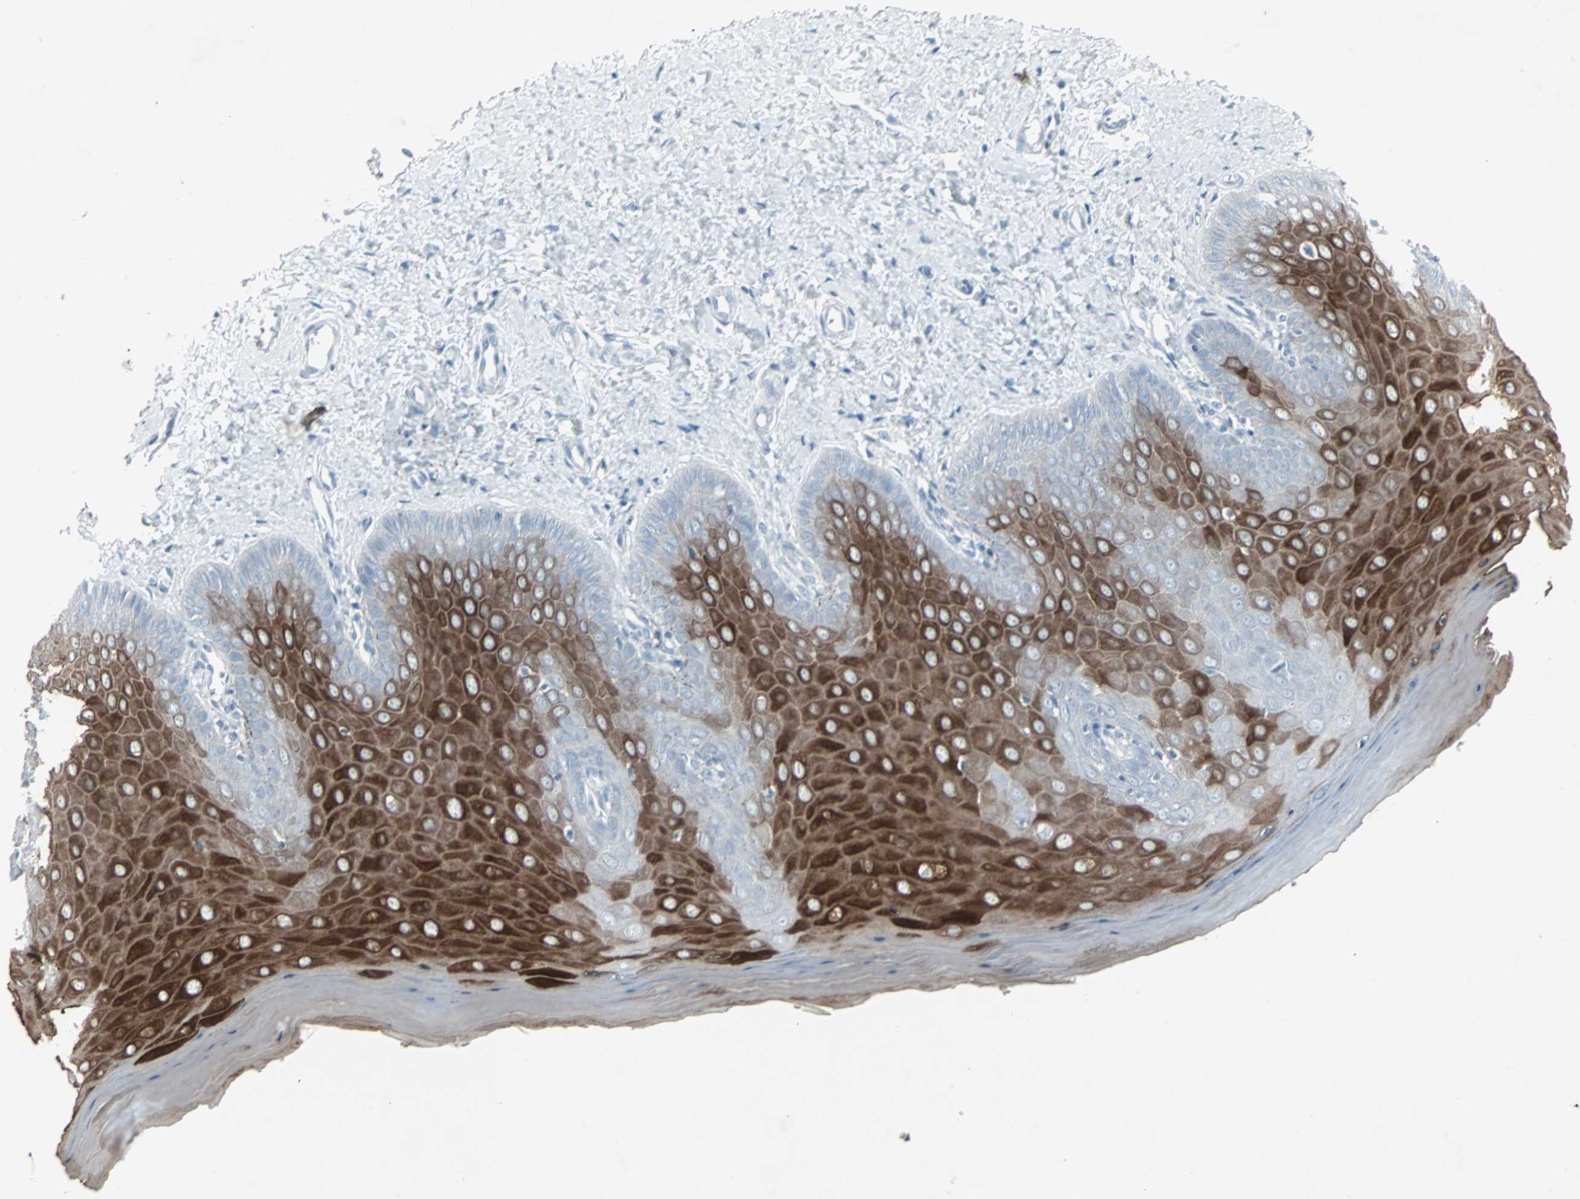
{"staining": {"intensity": "negative", "quantity": "none", "location": "none"}, "tissue": "cervix", "cell_type": "Glandular cells", "image_type": "normal", "snomed": [{"axis": "morphology", "description": "Normal tissue, NOS"}, {"axis": "topography", "description": "Cervix"}], "caption": "Glandular cells show no significant positivity in unremarkable cervix. The staining is performed using DAB brown chromogen with nuclei counter-stained in using hematoxylin.", "gene": "LANCL3", "patient": {"sex": "female", "age": 55}}